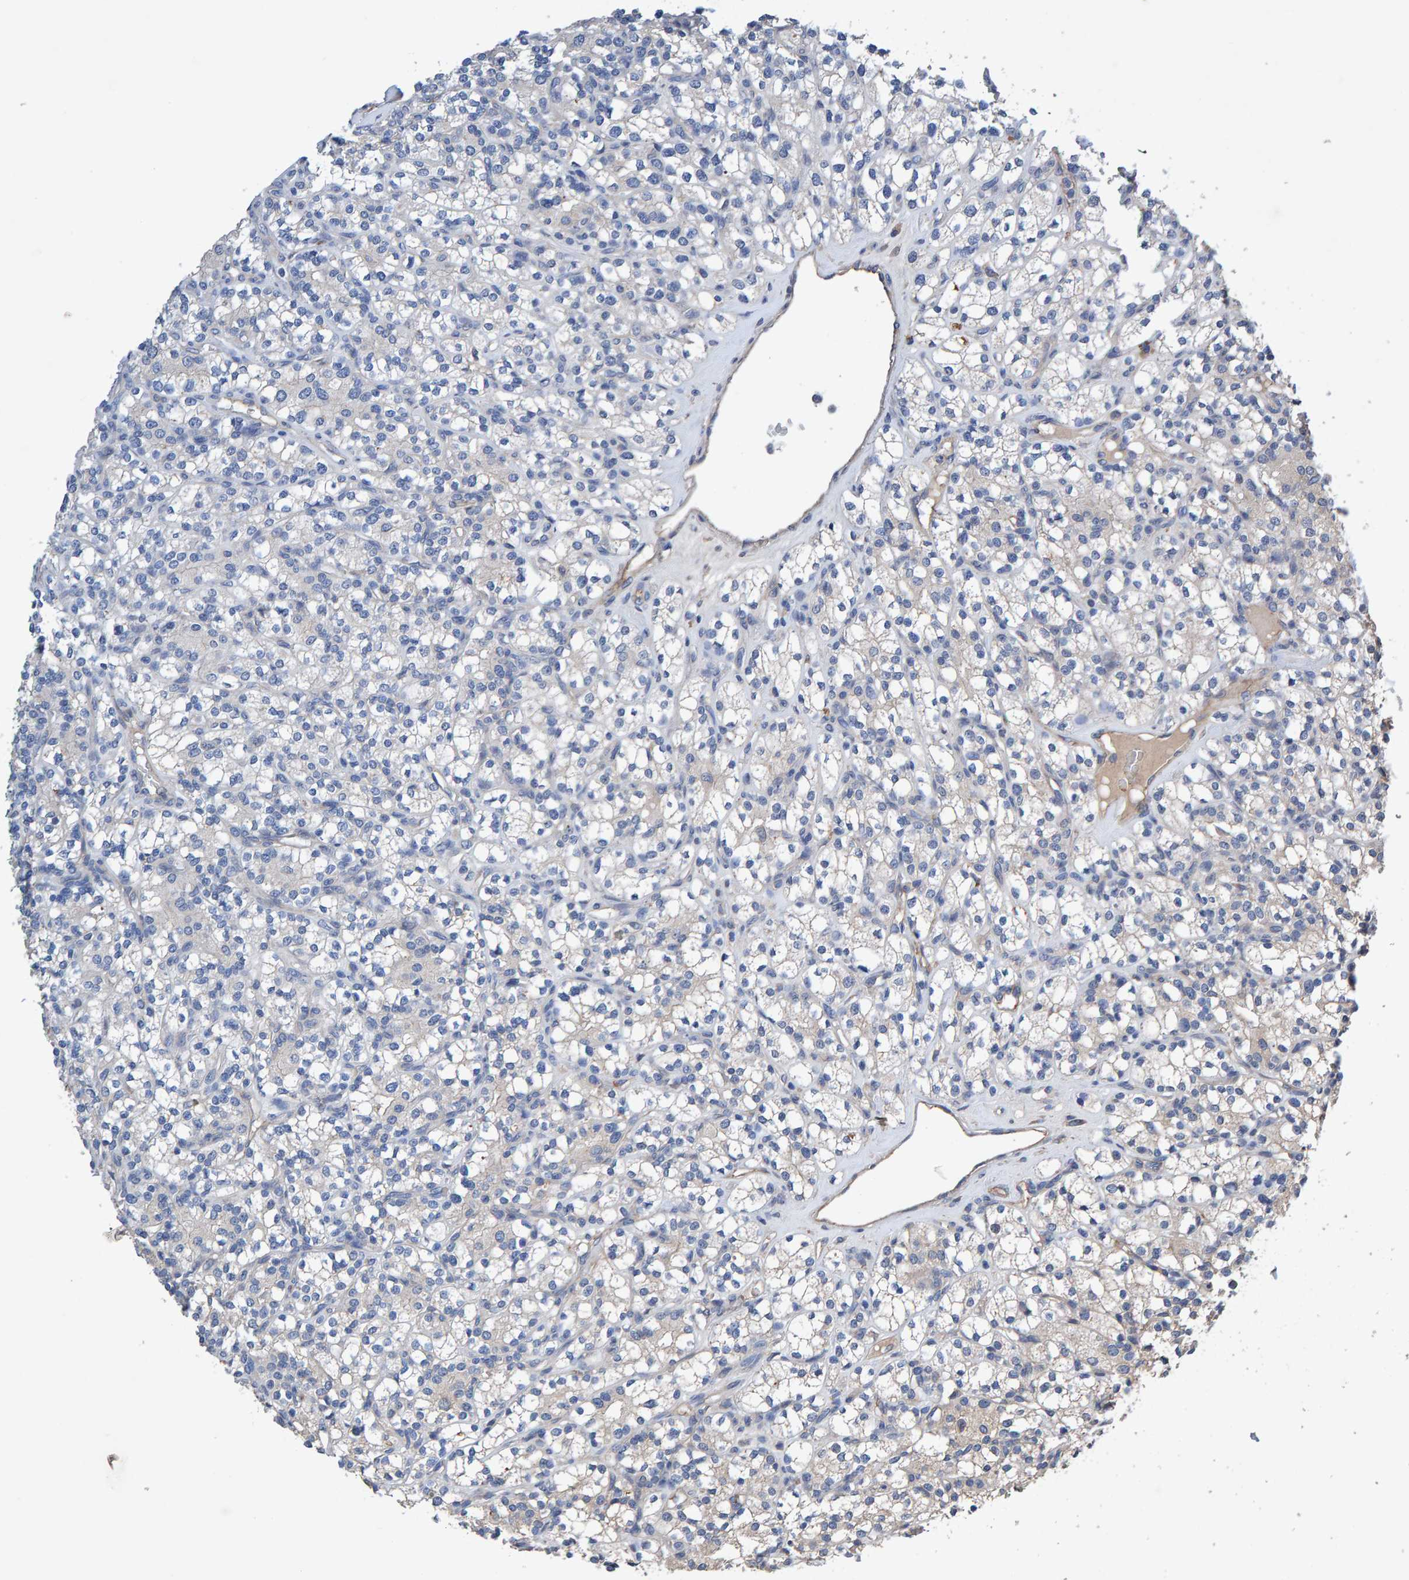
{"staining": {"intensity": "negative", "quantity": "none", "location": "none"}, "tissue": "renal cancer", "cell_type": "Tumor cells", "image_type": "cancer", "snomed": [{"axis": "morphology", "description": "Adenocarcinoma, NOS"}, {"axis": "topography", "description": "Kidney"}], "caption": "Immunohistochemistry (IHC) micrograph of human renal adenocarcinoma stained for a protein (brown), which displays no expression in tumor cells.", "gene": "EFR3A", "patient": {"sex": "male", "age": 77}}